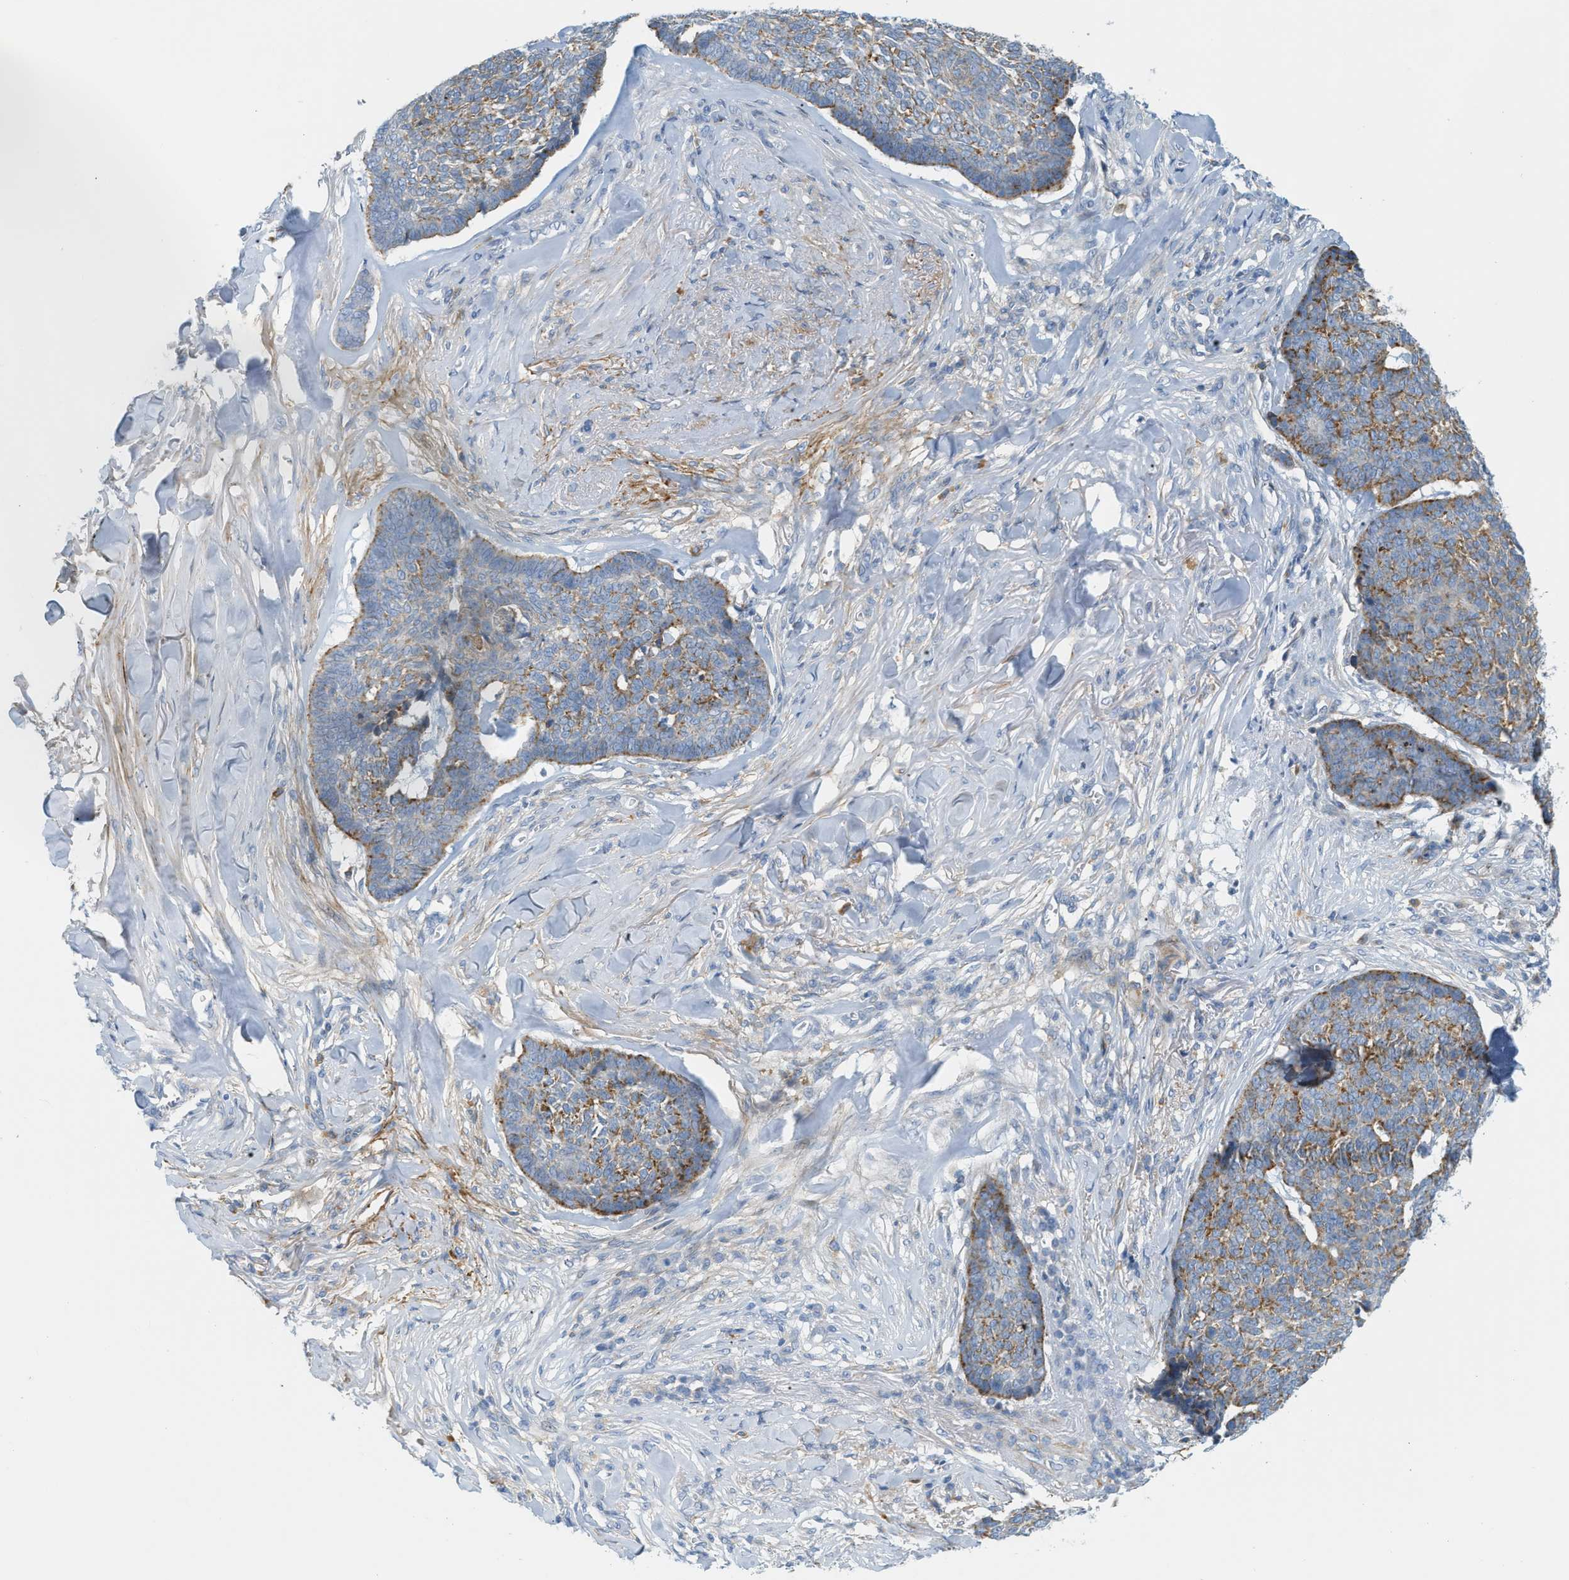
{"staining": {"intensity": "moderate", "quantity": ">75%", "location": "cytoplasmic/membranous"}, "tissue": "skin cancer", "cell_type": "Tumor cells", "image_type": "cancer", "snomed": [{"axis": "morphology", "description": "Basal cell carcinoma"}, {"axis": "topography", "description": "Skin"}], "caption": "Immunohistochemical staining of basal cell carcinoma (skin) reveals moderate cytoplasmic/membranous protein positivity in approximately >75% of tumor cells.", "gene": "LMBRD1", "patient": {"sex": "male", "age": 84}}